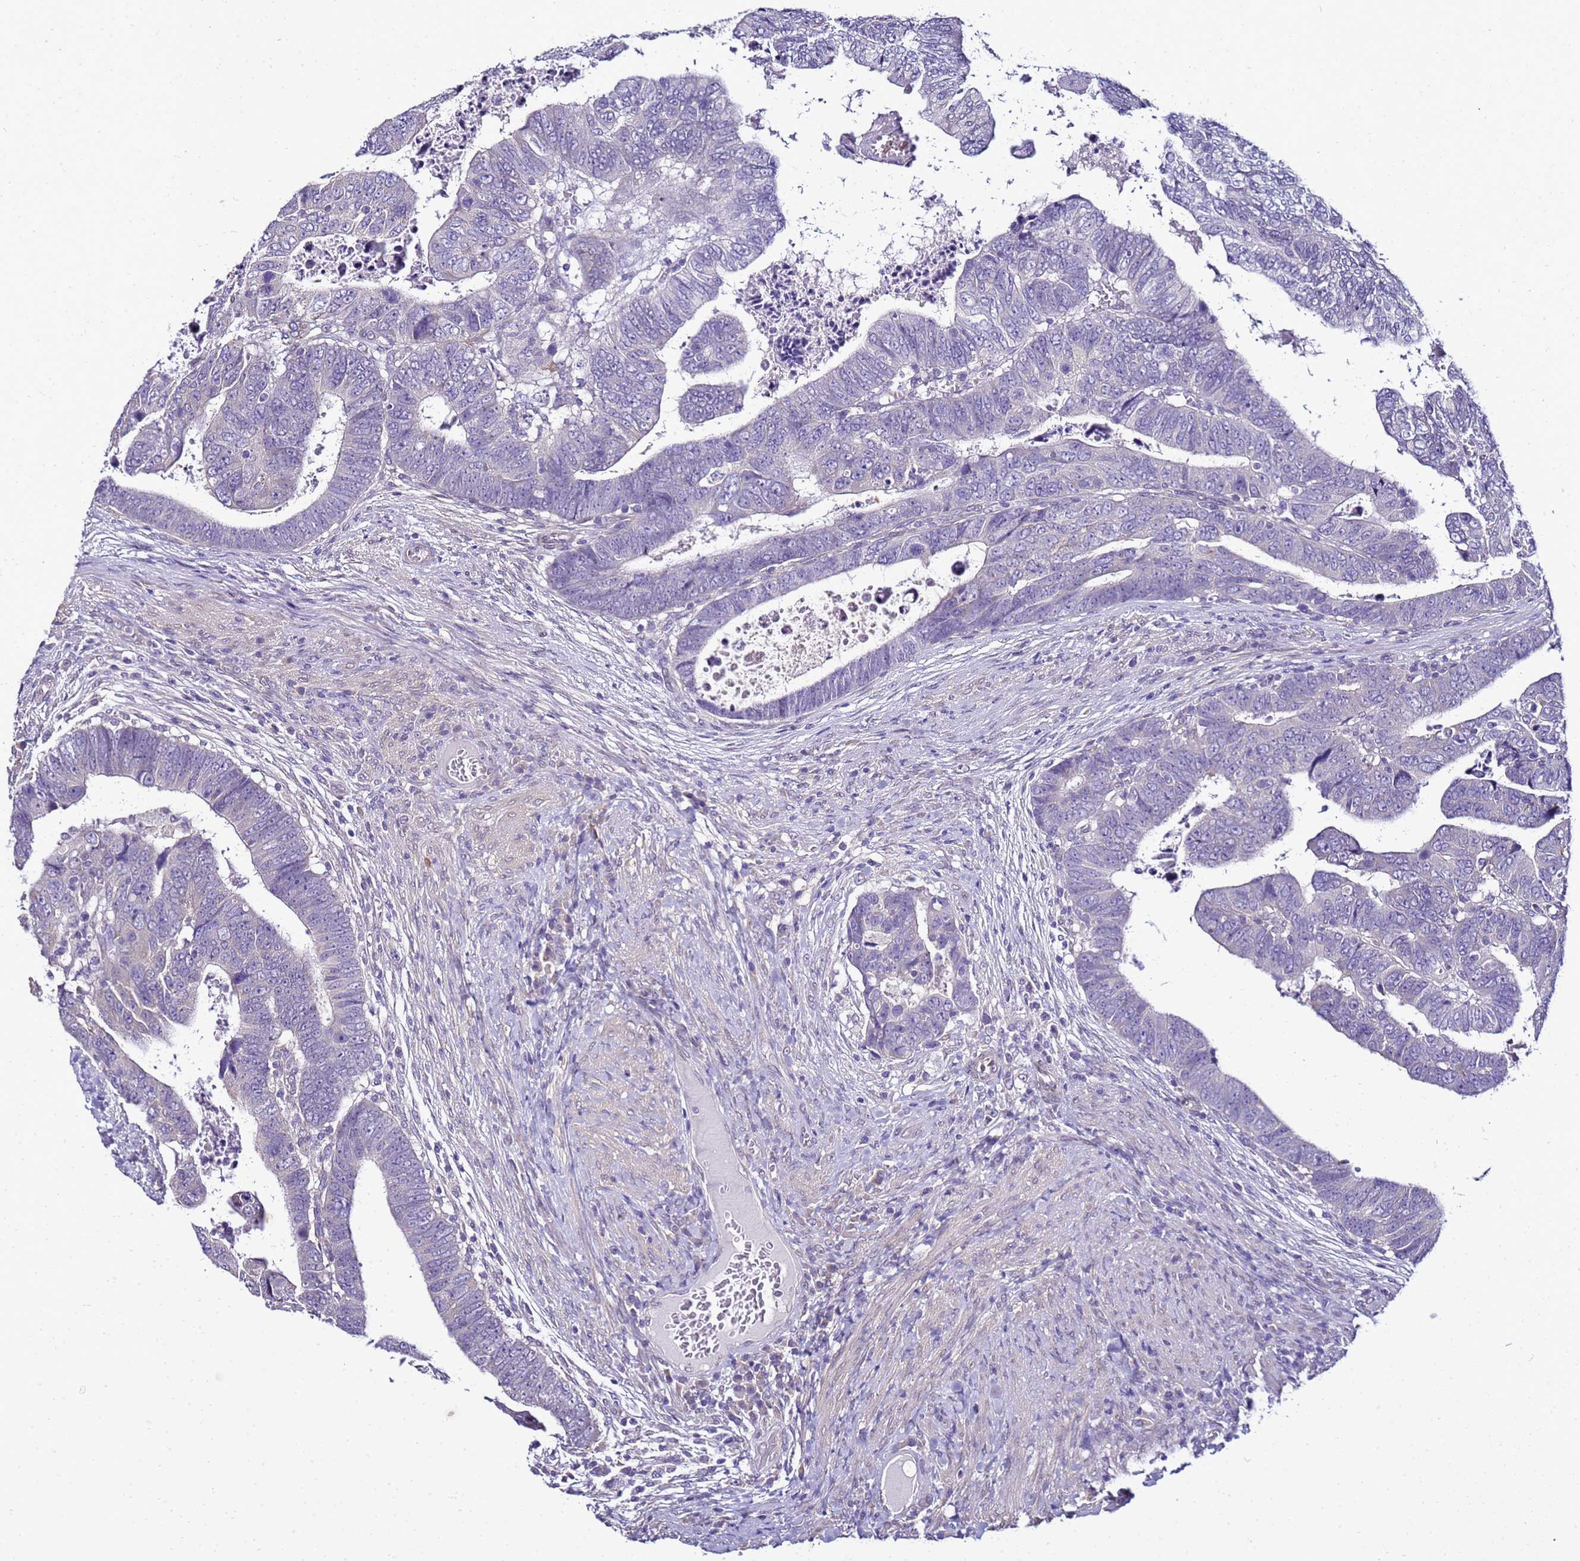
{"staining": {"intensity": "negative", "quantity": "none", "location": "none"}, "tissue": "colorectal cancer", "cell_type": "Tumor cells", "image_type": "cancer", "snomed": [{"axis": "morphology", "description": "Normal tissue, NOS"}, {"axis": "morphology", "description": "Adenocarcinoma, NOS"}, {"axis": "topography", "description": "Rectum"}], "caption": "Colorectal adenocarcinoma was stained to show a protein in brown. There is no significant staining in tumor cells.", "gene": "FAM166B", "patient": {"sex": "female", "age": 65}}